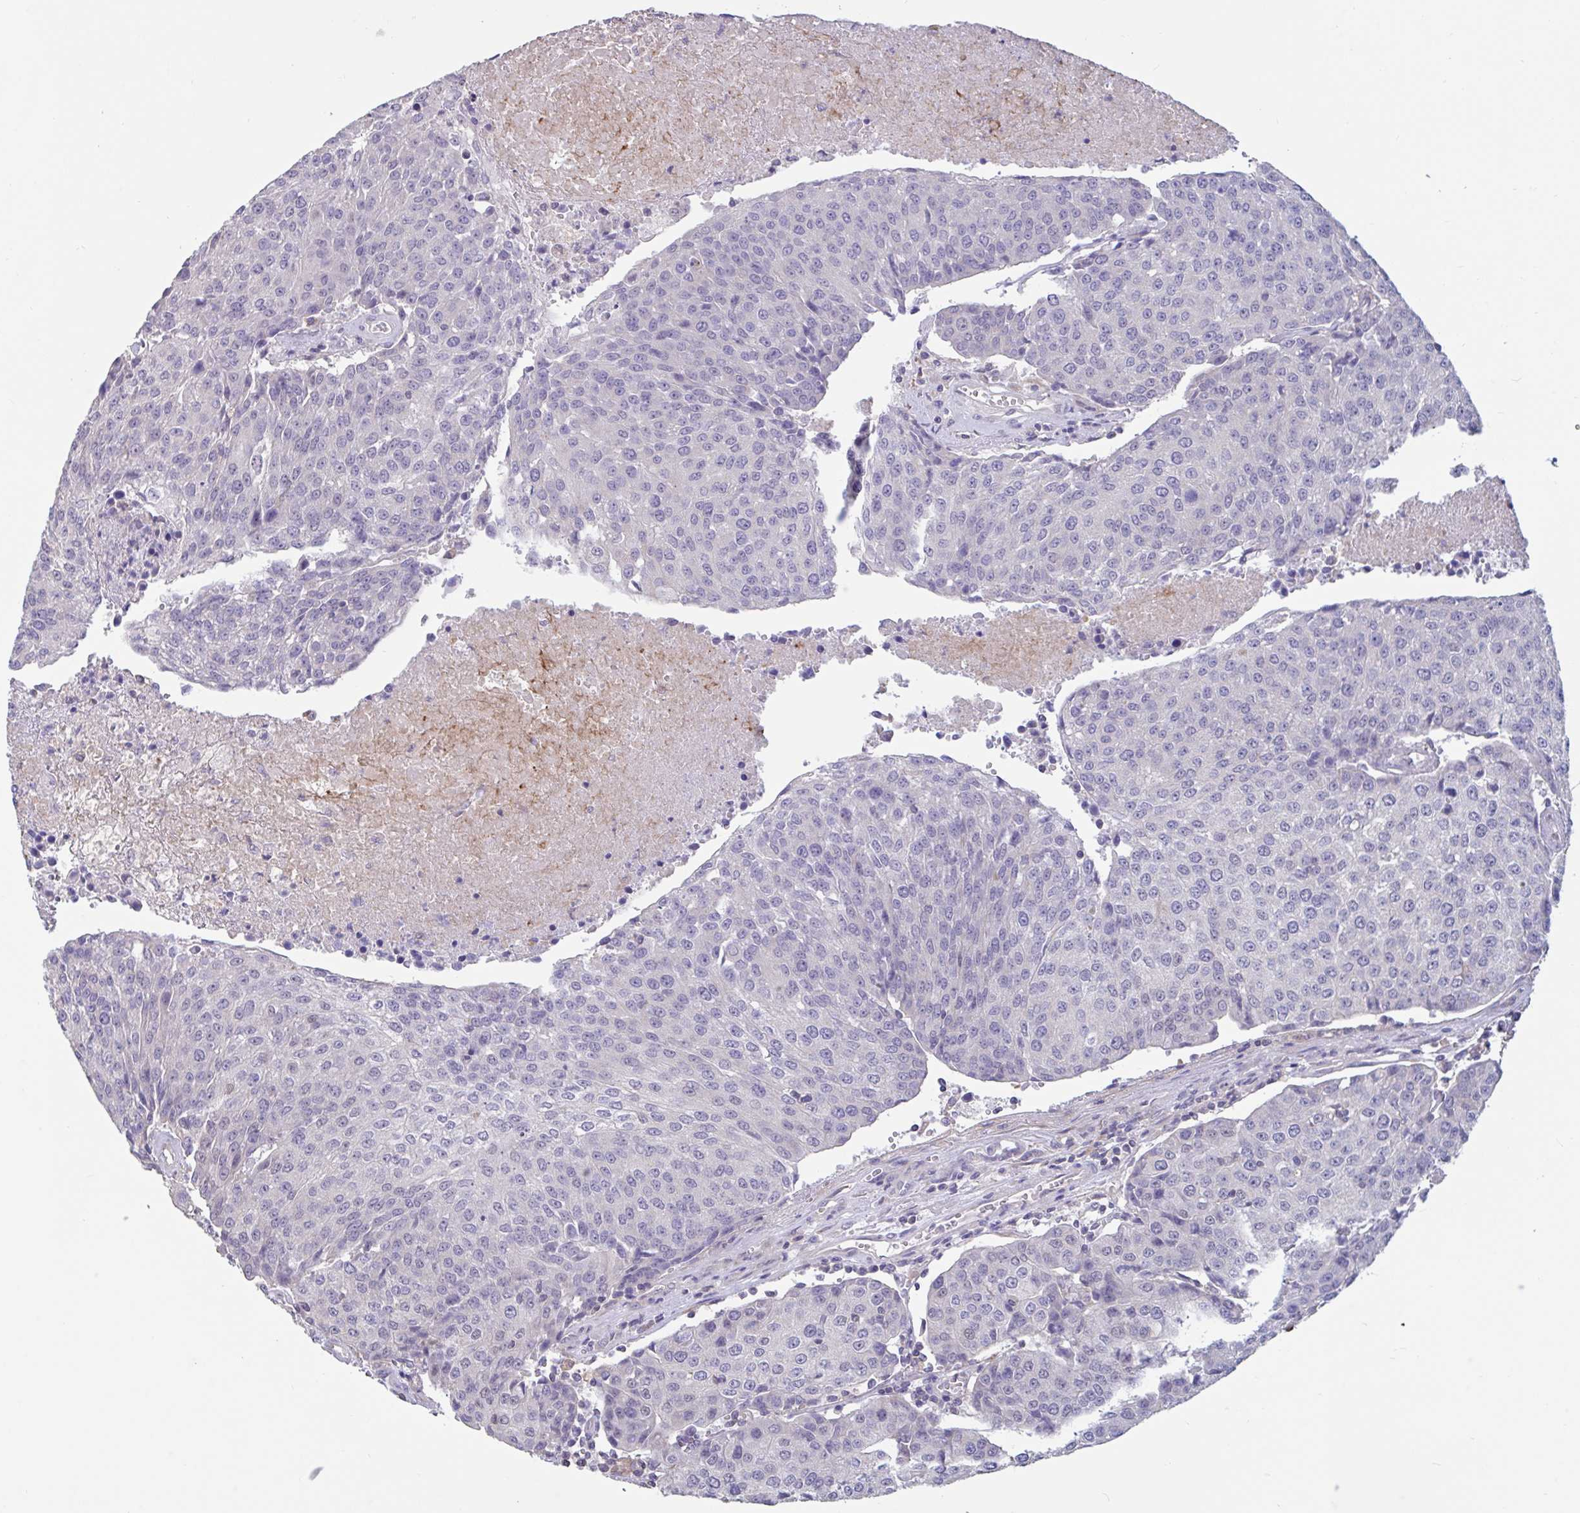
{"staining": {"intensity": "negative", "quantity": "none", "location": "none"}, "tissue": "urothelial cancer", "cell_type": "Tumor cells", "image_type": "cancer", "snomed": [{"axis": "morphology", "description": "Urothelial carcinoma, High grade"}, {"axis": "topography", "description": "Urinary bladder"}], "caption": "Micrograph shows no significant protein positivity in tumor cells of urothelial cancer.", "gene": "DDX39A", "patient": {"sex": "female", "age": 85}}